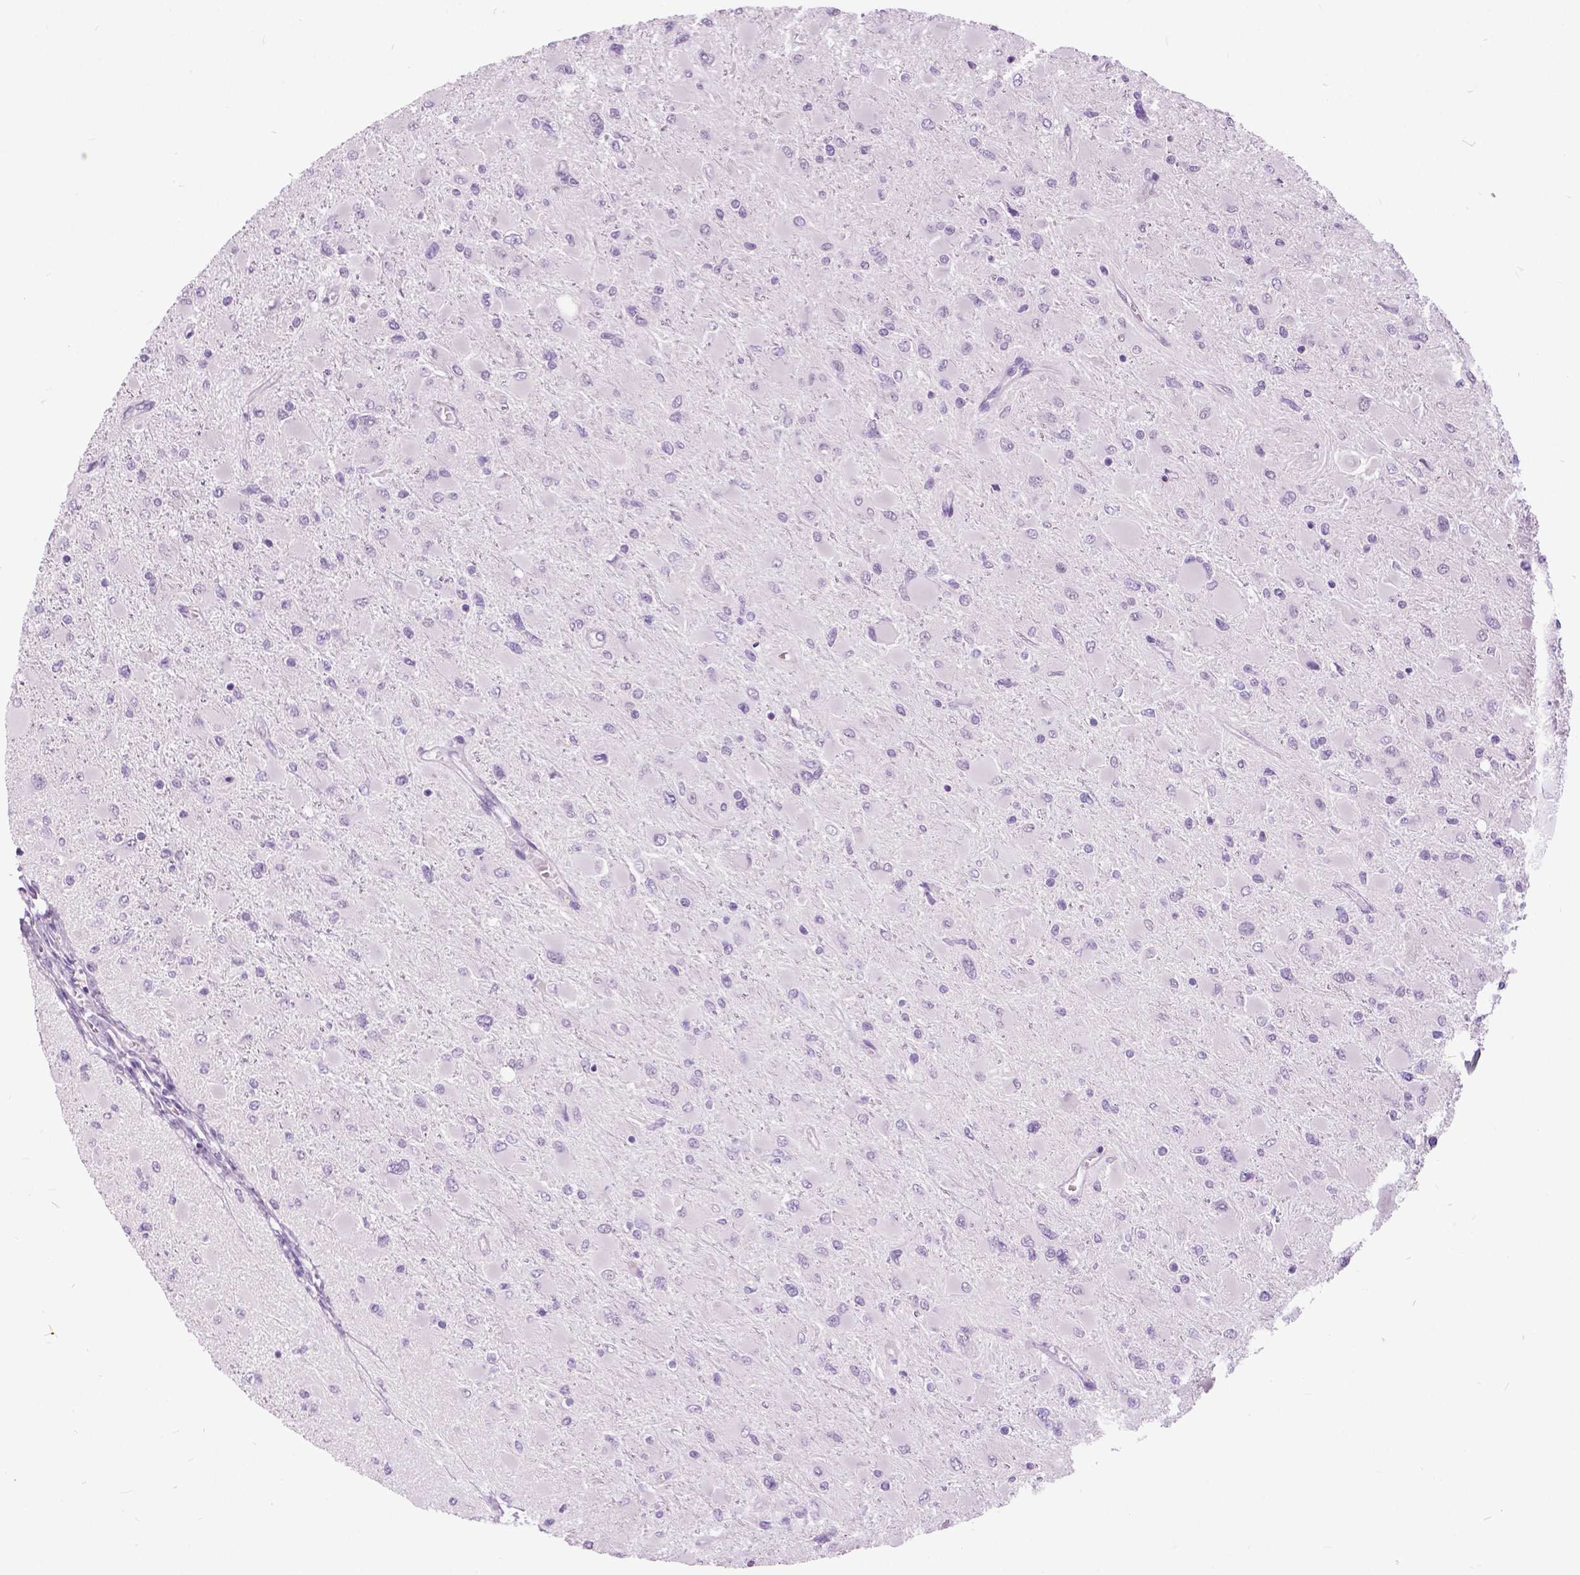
{"staining": {"intensity": "negative", "quantity": "none", "location": "none"}, "tissue": "glioma", "cell_type": "Tumor cells", "image_type": "cancer", "snomed": [{"axis": "morphology", "description": "Glioma, malignant, High grade"}, {"axis": "topography", "description": "Cerebral cortex"}], "caption": "Immunohistochemistry of high-grade glioma (malignant) shows no expression in tumor cells.", "gene": "MYOM1", "patient": {"sex": "female", "age": 36}}